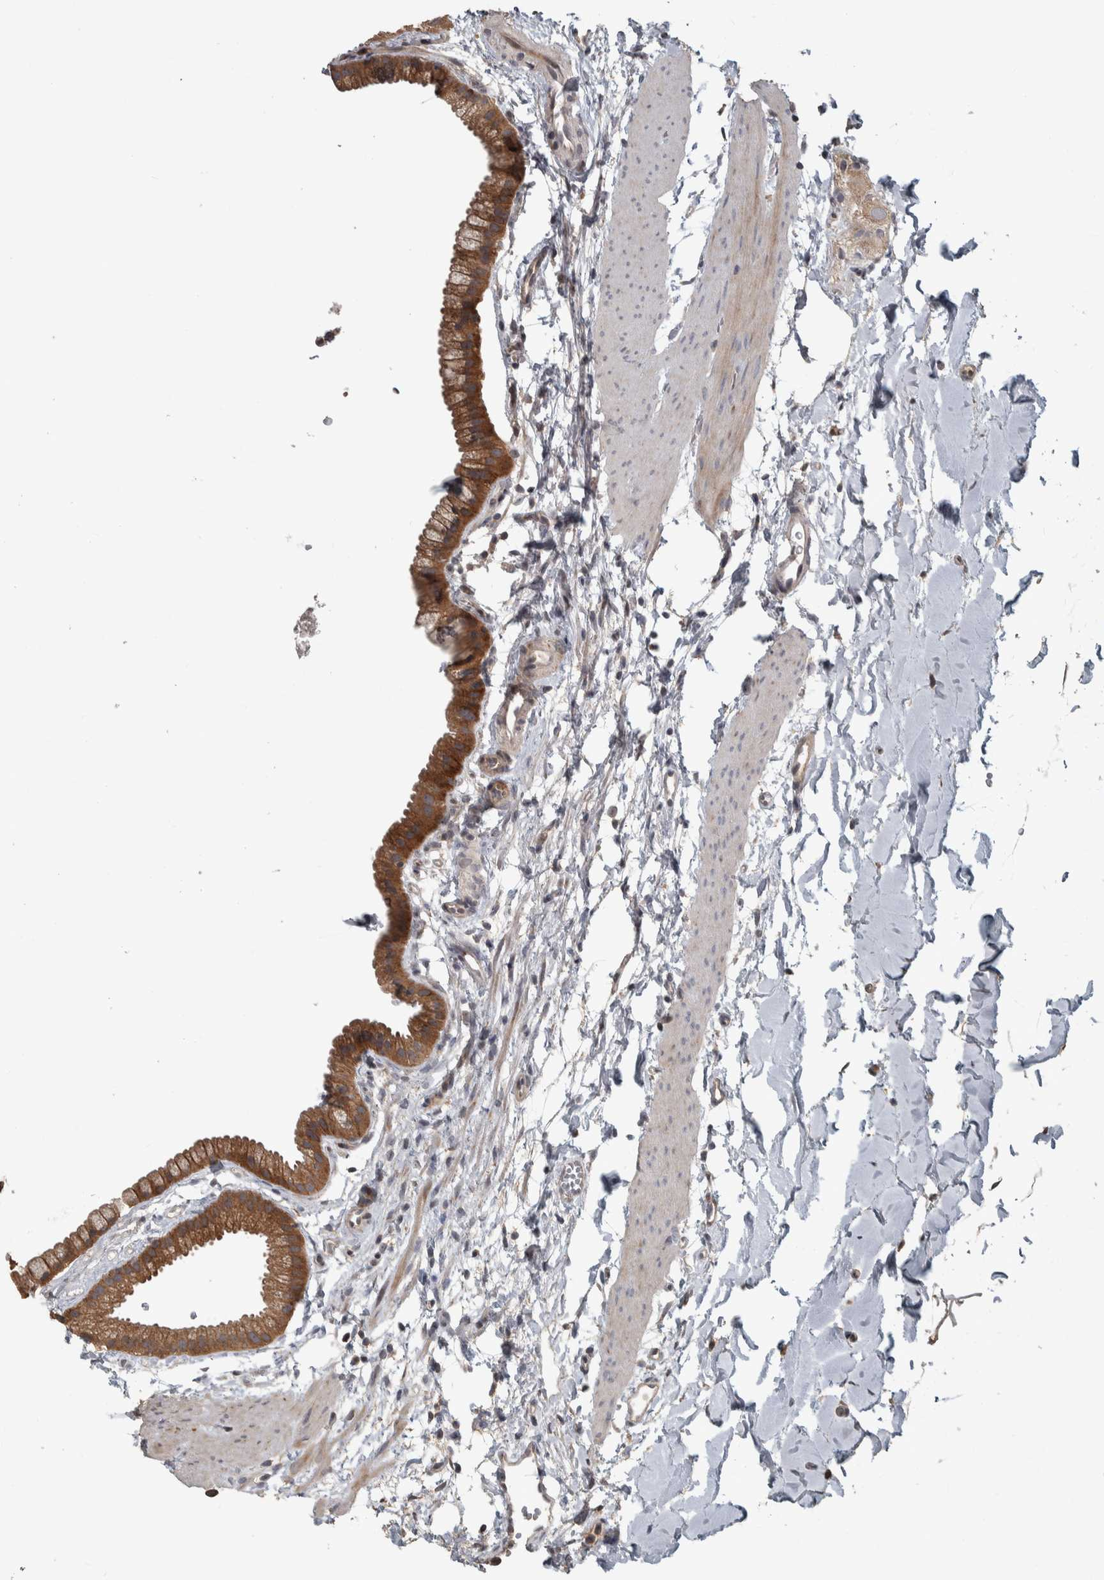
{"staining": {"intensity": "strong", "quantity": ">75%", "location": "cytoplasmic/membranous"}, "tissue": "gallbladder", "cell_type": "Glandular cells", "image_type": "normal", "snomed": [{"axis": "morphology", "description": "Normal tissue, NOS"}, {"axis": "topography", "description": "Gallbladder"}], "caption": "DAB (3,3'-diaminobenzidine) immunohistochemical staining of unremarkable gallbladder exhibits strong cytoplasmic/membranous protein expression in about >75% of glandular cells.", "gene": "ERAL1", "patient": {"sex": "female", "age": 64}}